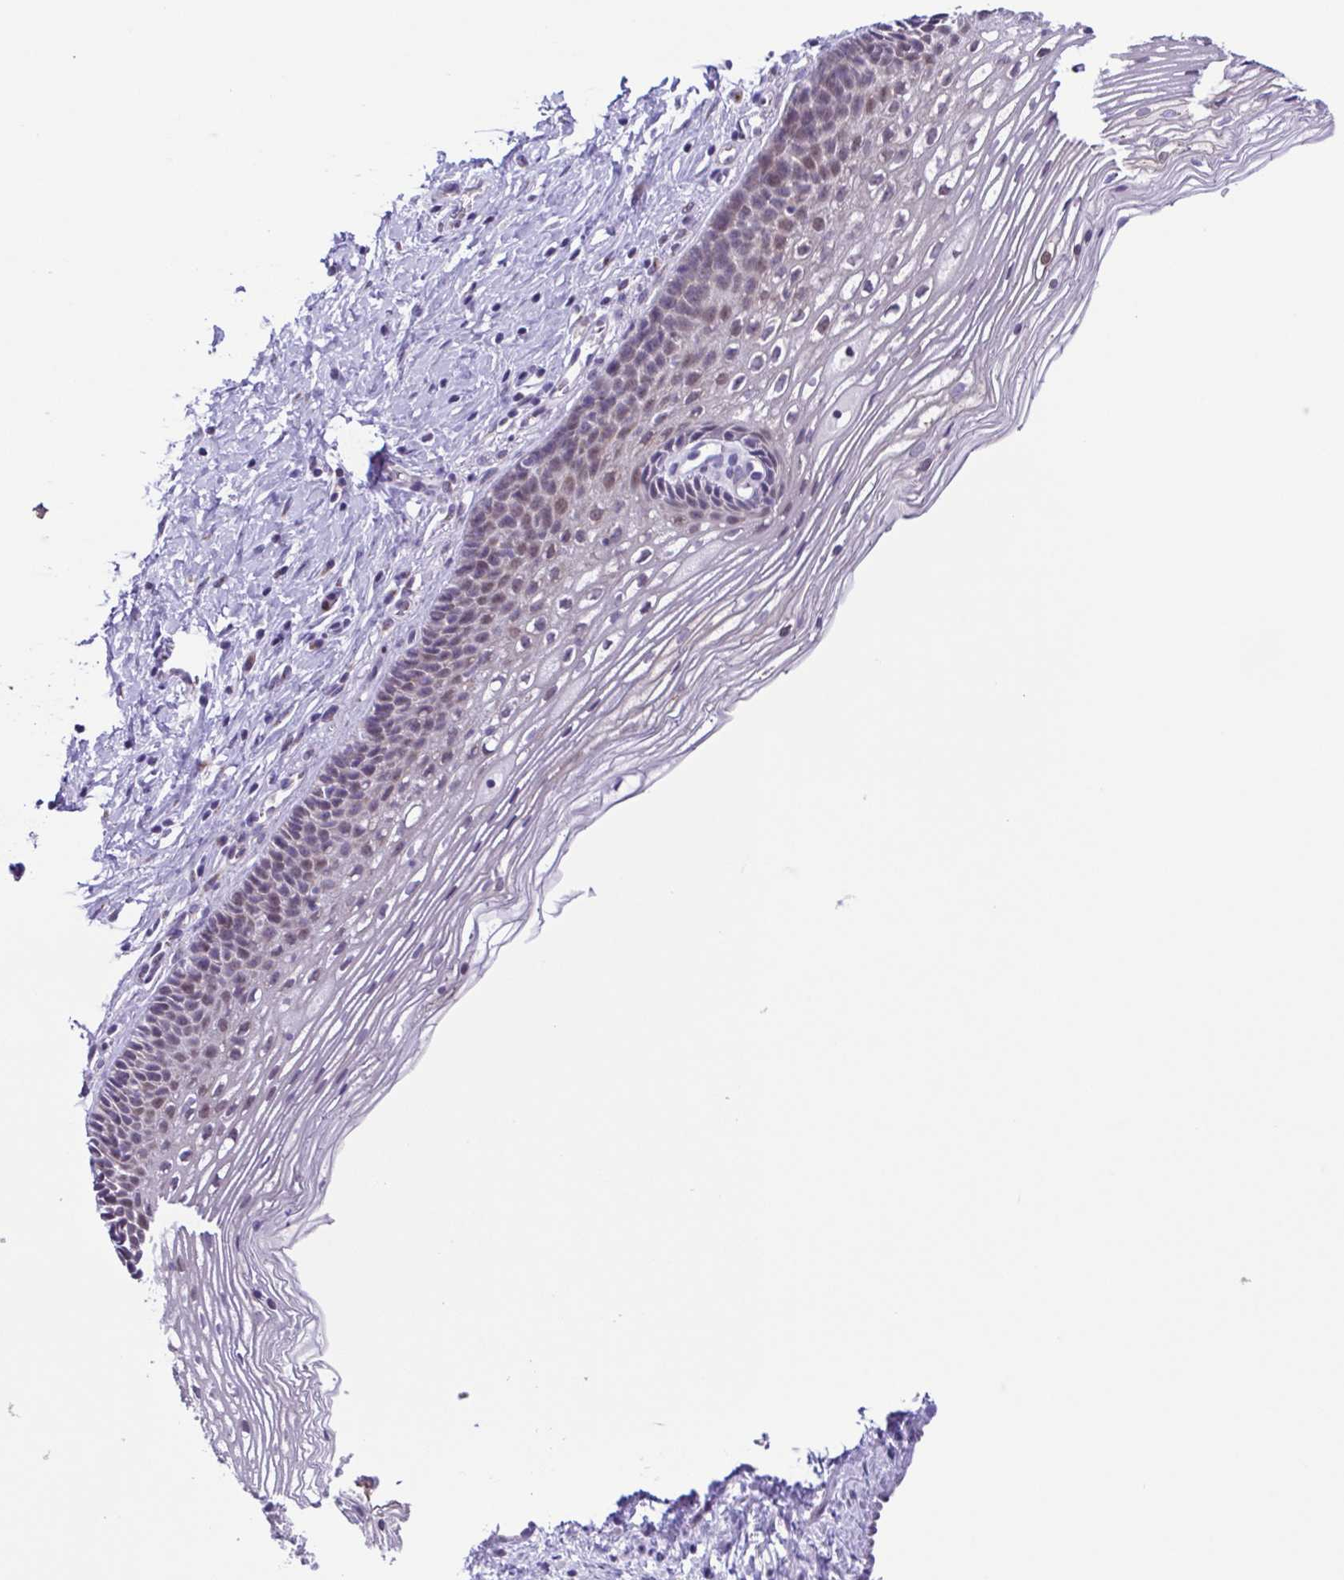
{"staining": {"intensity": "negative", "quantity": "none", "location": "none"}, "tissue": "cervix", "cell_type": "Glandular cells", "image_type": "normal", "snomed": [{"axis": "morphology", "description": "Normal tissue, NOS"}, {"axis": "topography", "description": "Cervix"}], "caption": "DAB immunohistochemical staining of benign human cervix reveals no significant staining in glandular cells. The staining was performed using DAB to visualize the protein expression in brown, while the nuclei were stained in blue with hematoxylin (Magnification: 20x).", "gene": "ENSG00000286022", "patient": {"sex": "female", "age": 34}}